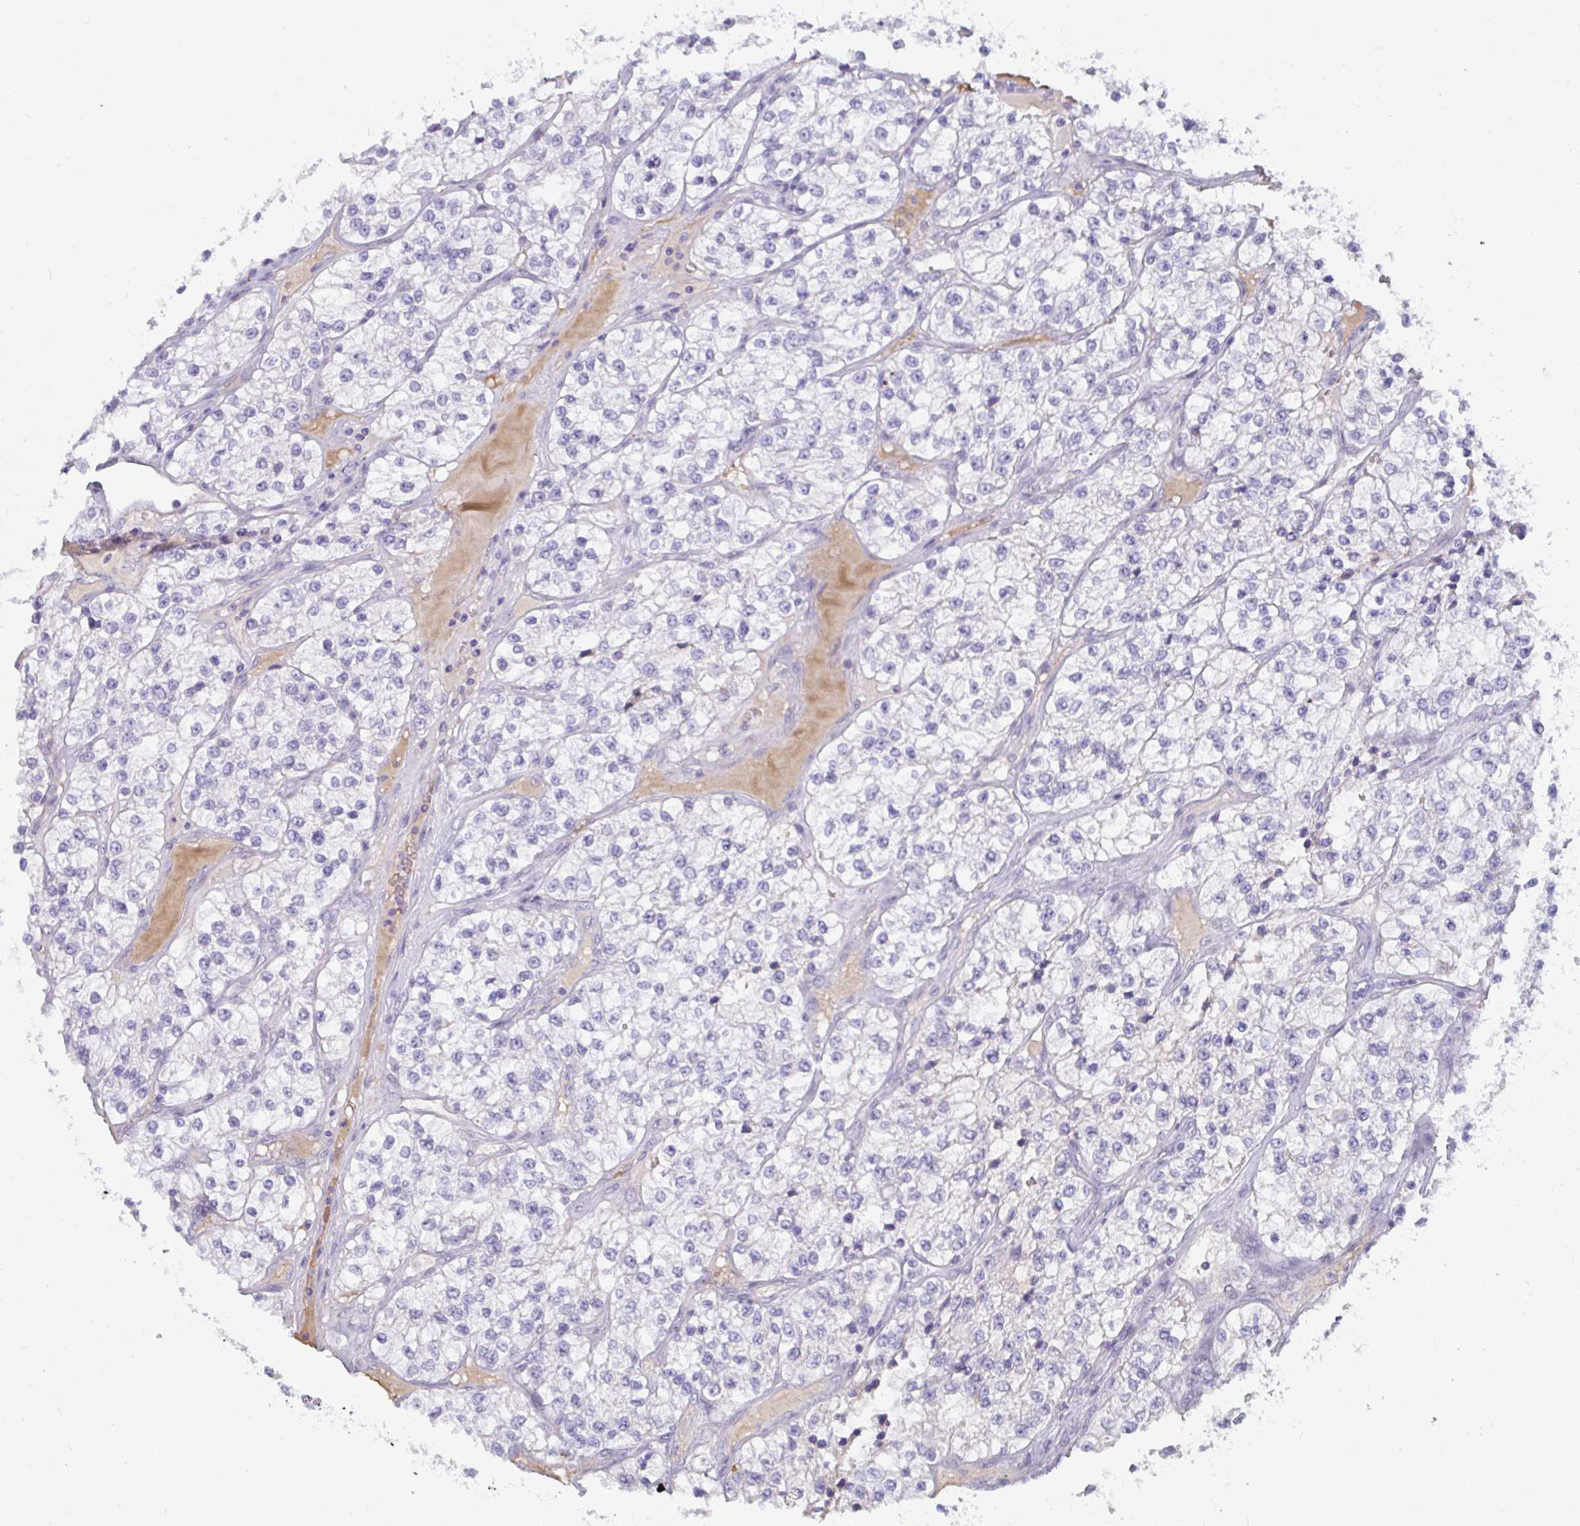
{"staining": {"intensity": "negative", "quantity": "none", "location": "none"}, "tissue": "renal cancer", "cell_type": "Tumor cells", "image_type": "cancer", "snomed": [{"axis": "morphology", "description": "Adenocarcinoma, NOS"}, {"axis": "topography", "description": "Kidney"}], "caption": "An immunohistochemistry (IHC) photomicrograph of renal cancer (adenocarcinoma) is shown. There is no staining in tumor cells of renal cancer (adenocarcinoma).", "gene": "NPY", "patient": {"sex": "female", "age": 57}}